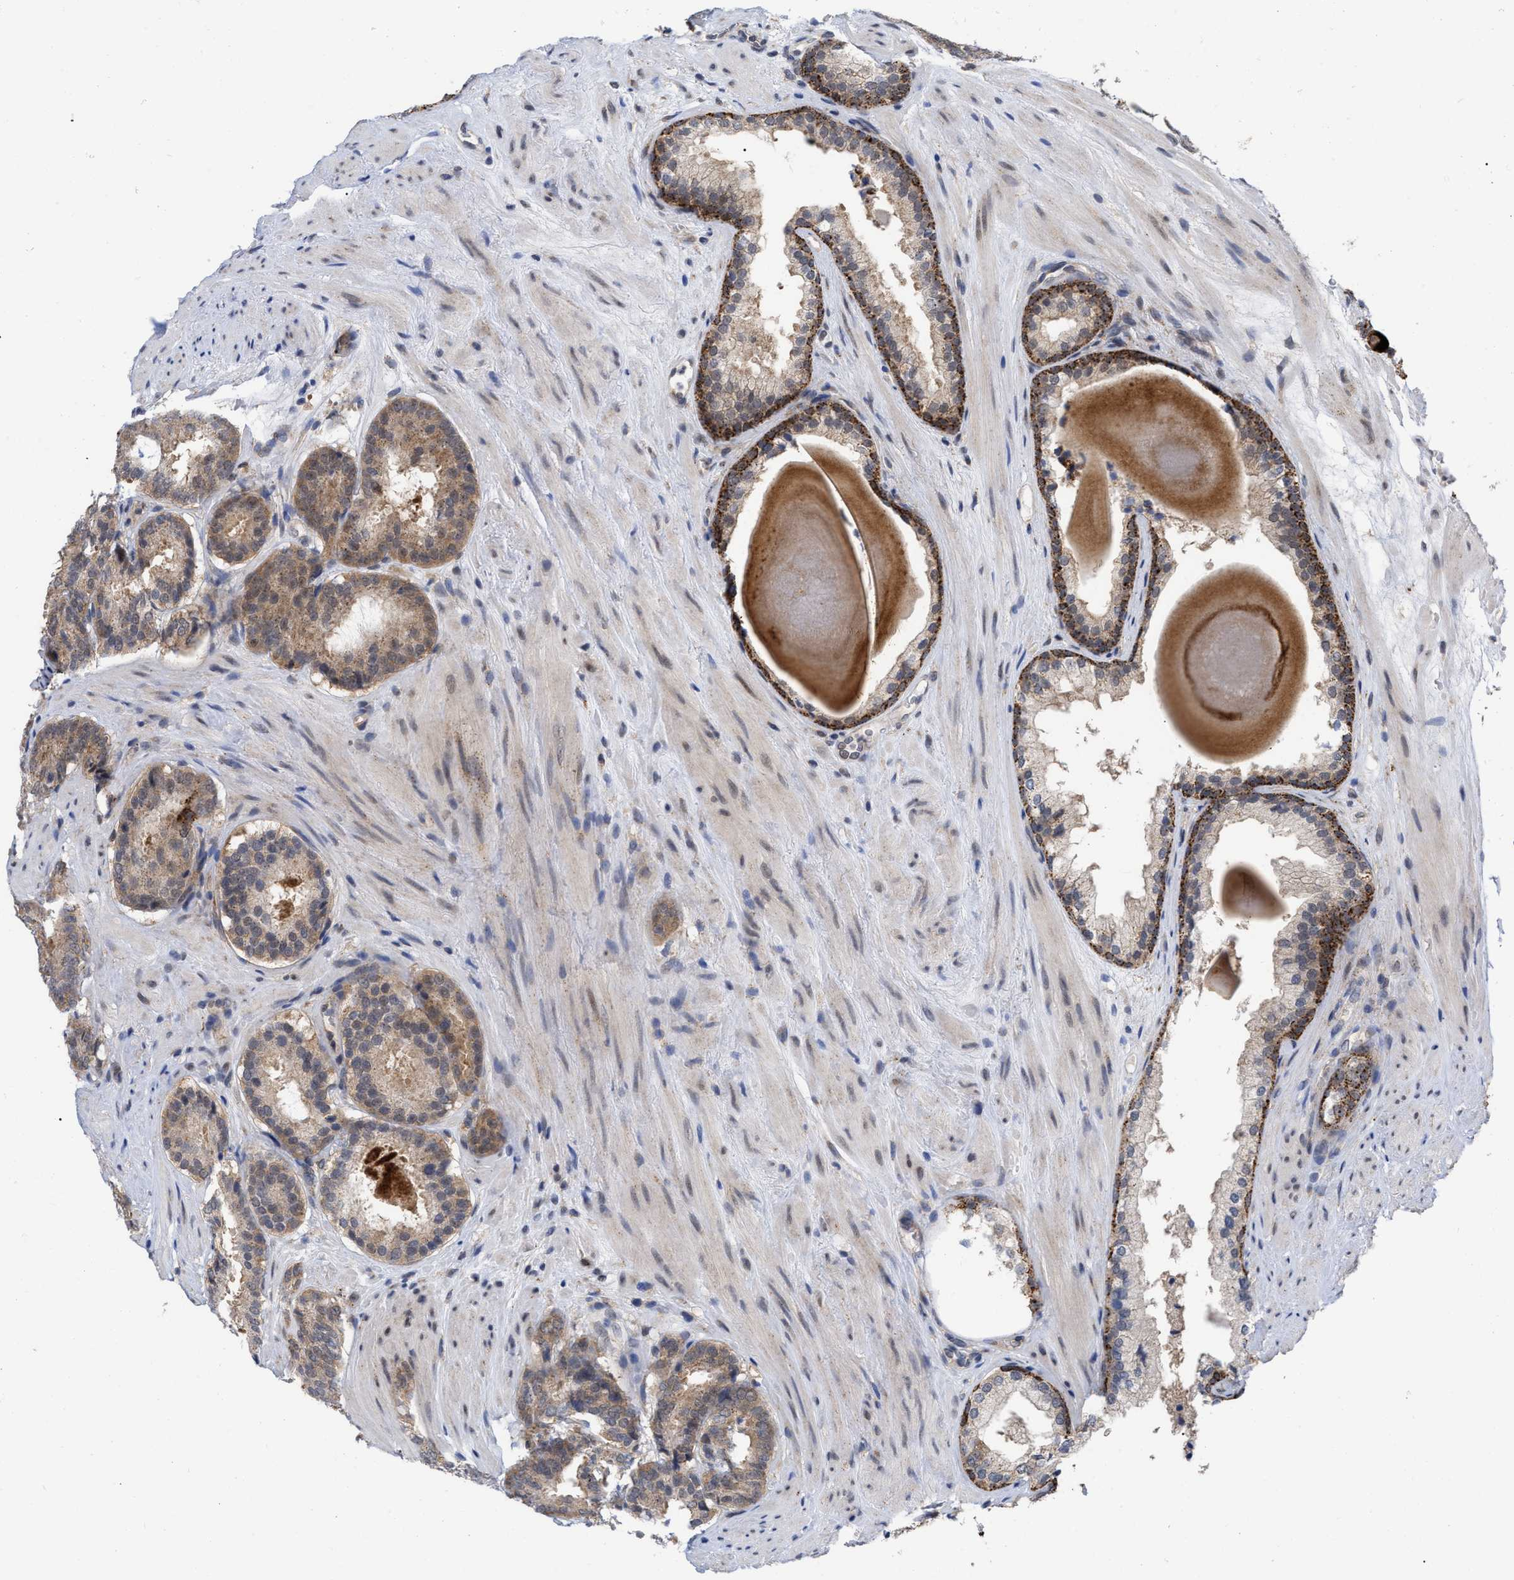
{"staining": {"intensity": "moderate", "quantity": ">75%", "location": "cytoplasmic/membranous"}, "tissue": "prostate cancer", "cell_type": "Tumor cells", "image_type": "cancer", "snomed": [{"axis": "morphology", "description": "Adenocarcinoma, Low grade"}, {"axis": "topography", "description": "Prostate"}], "caption": "The immunohistochemical stain labels moderate cytoplasmic/membranous expression in tumor cells of prostate cancer tissue. The staining is performed using DAB brown chromogen to label protein expression. The nuclei are counter-stained blue using hematoxylin.", "gene": "UPF1", "patient": {"sex": "male", "age": 69}}